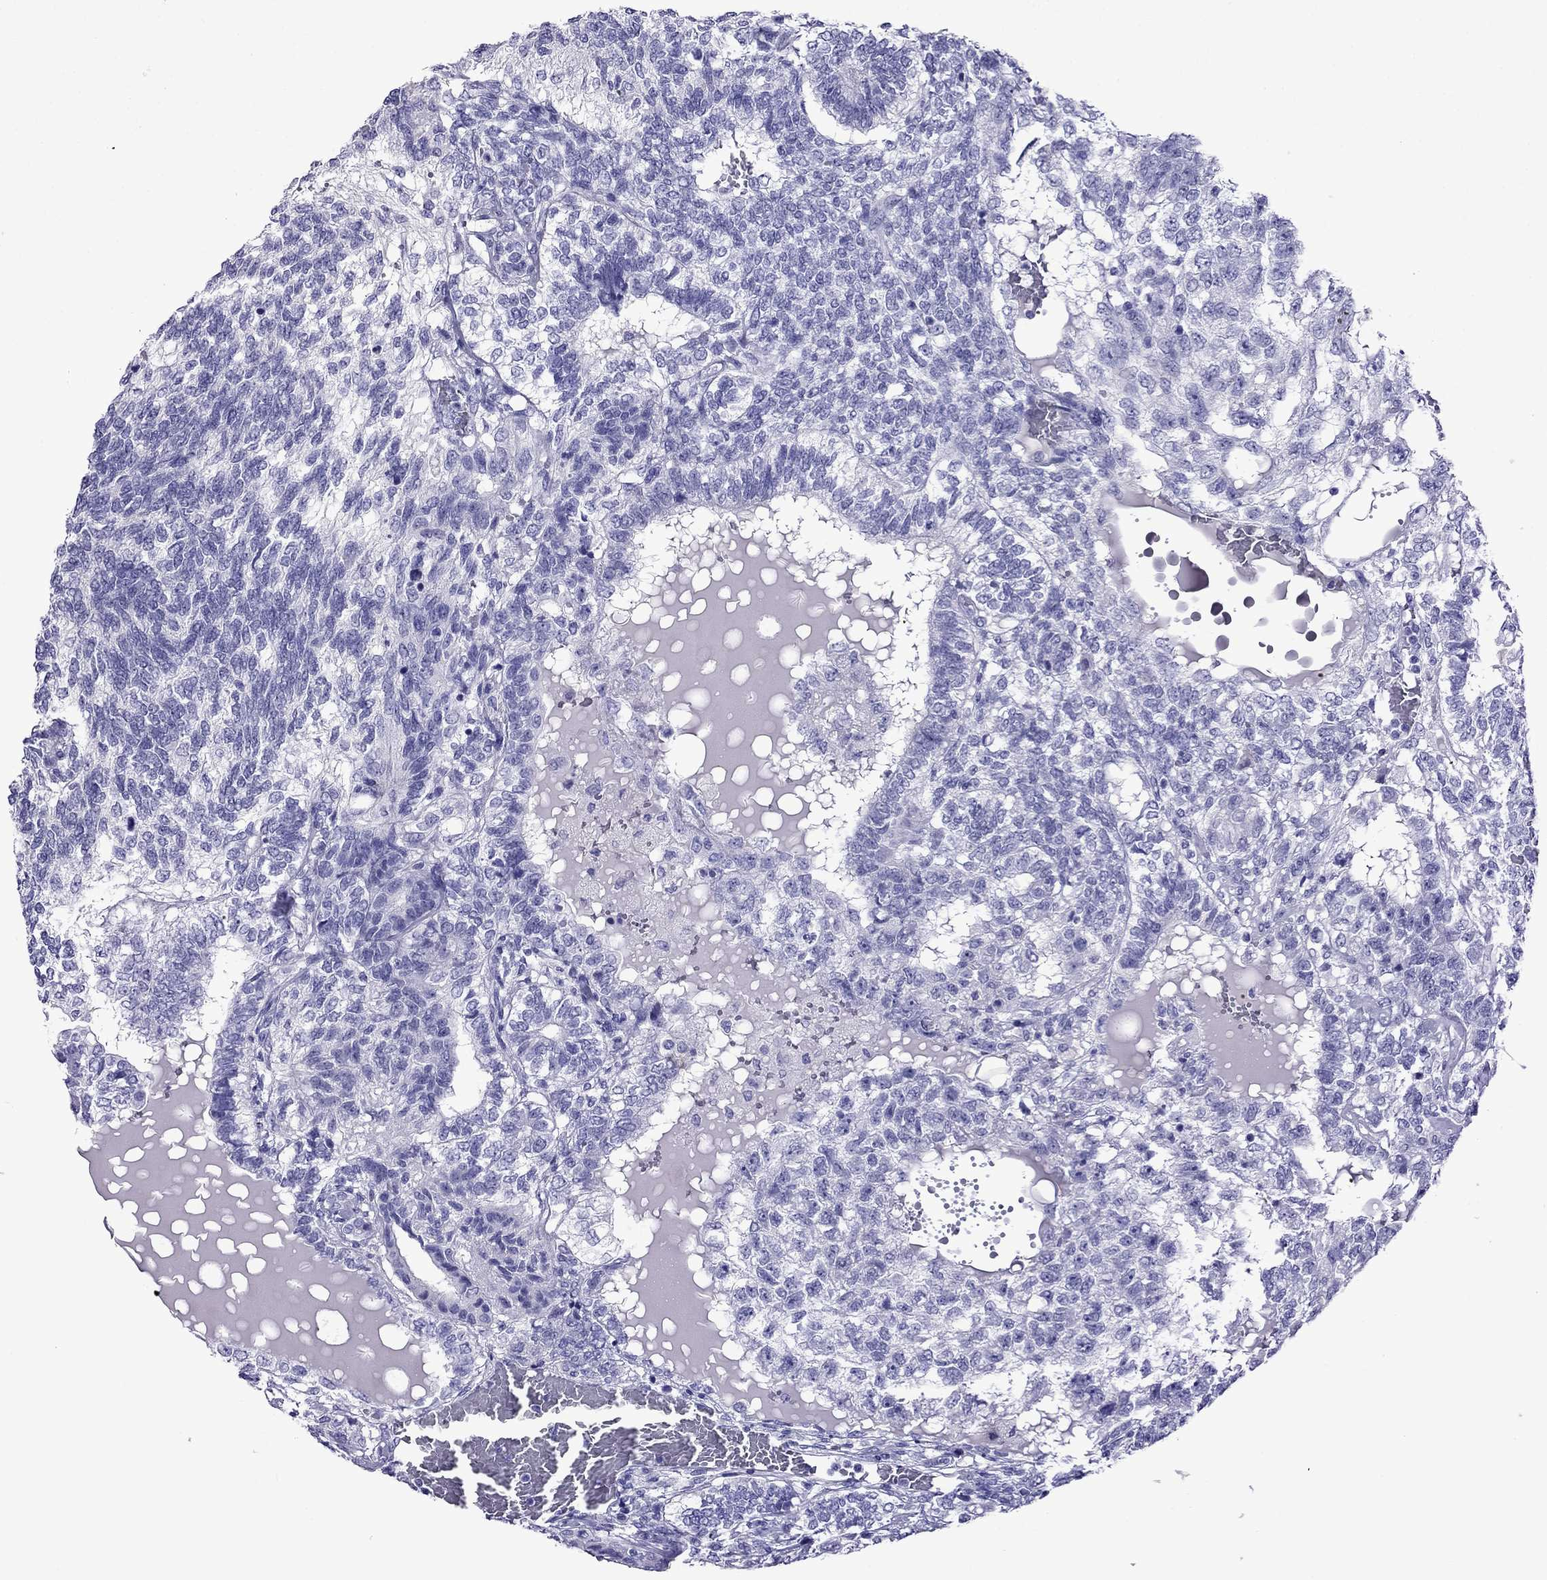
{"staining": {"intensity": "negative", "quantity": "none", "location": "none"}, "tissue": "testis cancer", "cell_type": "Tumor cells", "image_type": "cancer", "snomed": [{"axis": "morphology", "description": "Seminoma, NOS"}, {"axis": "morphology", "description": "Carcinoma, Embryonal, NOS"}, {"axis": "topography", "description": "Testis"}], "caption": "Testis cancer (embryonal carcinoma) was stained to show a protein in brown. There is no significant staining in tumor cells. (DAB (3,3'-diaminobenzidine) IHC, high magnification).", "gene": "CRYBA1", "patient": {"sex": "male", "age": 41}}